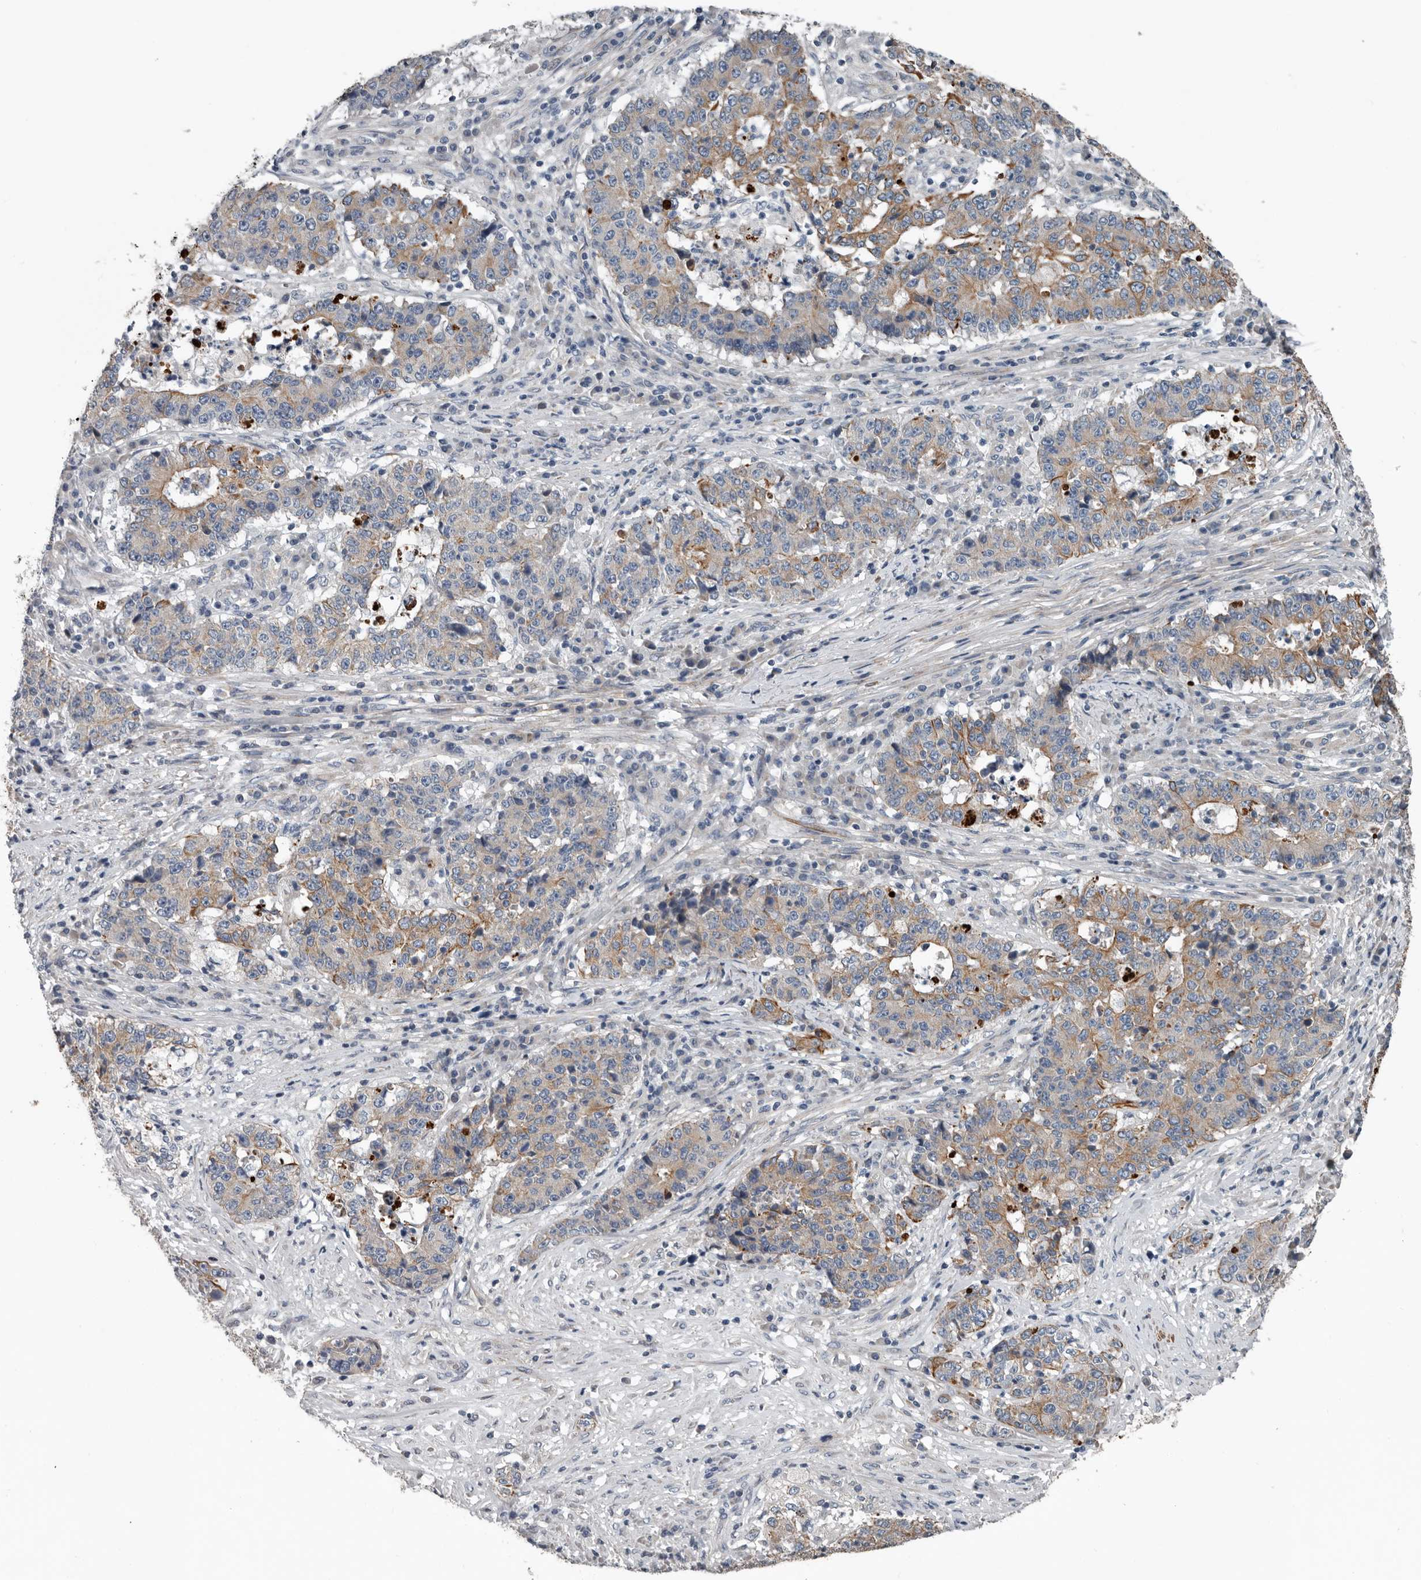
{"staining": {"intensity": "moderate", "quantity": "<25%", "location": "cytoplasmic/membranous"}, "tissue": "stomach cancer", "cell_type": "Tumor cells", "image_type": "cancer", "snomed": [{"axis": "morphology", "description": "Adenocarcinoma, NOS"}, {"axis": "topography", "description": "Stomach"}], "caption": "There is low levels of moderate cytoplasmic/membranous positivity in tumor cells of stomach cancer, as demonstrated by immunohistochemical staining (brown color).", "gene": "DPY19L4", "patient": {"sex": "male", "age": 59}}